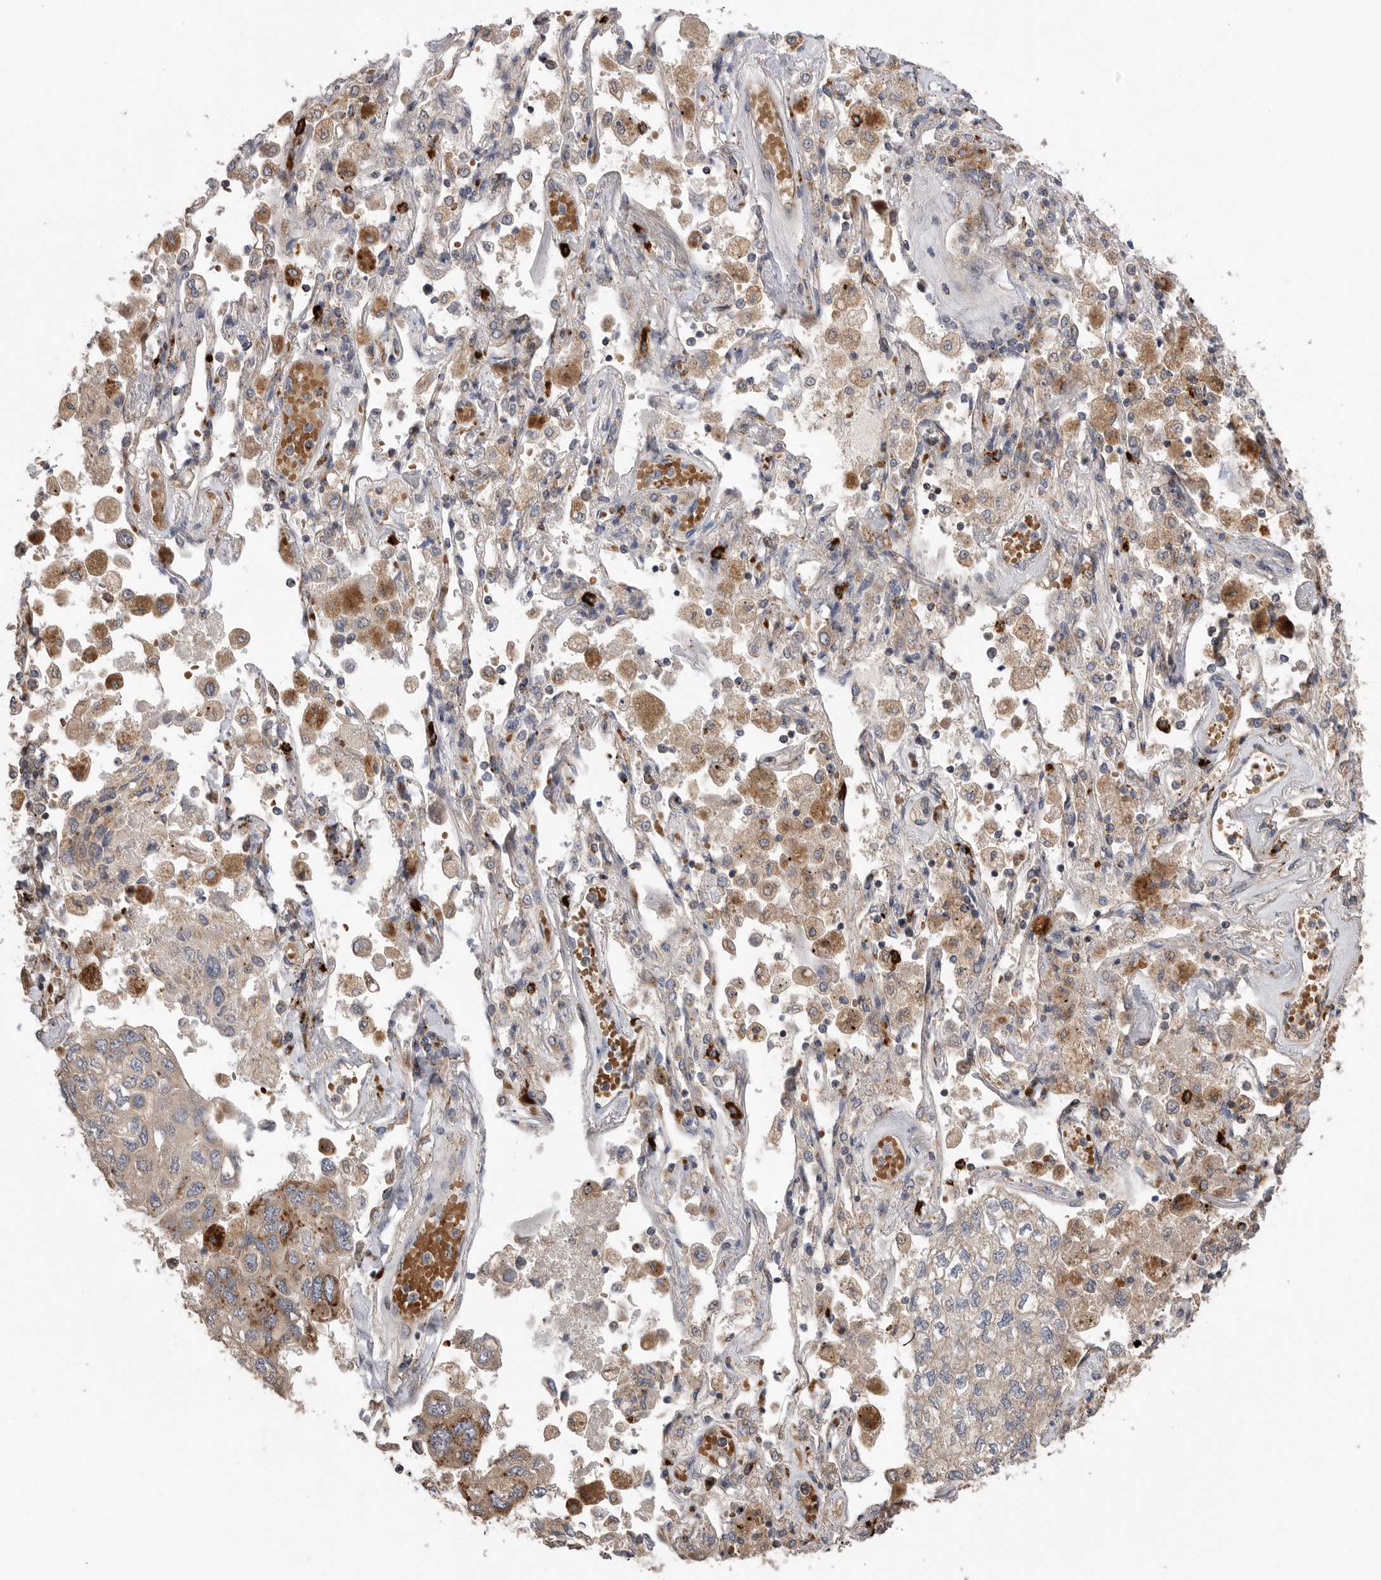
{"staining": {"intensity": "moderate", "quantity": "<25%", "location": "cytoplasmic/membranous"}, "tissue": "lung cancer", "cell_type": "Tumor cells", "image_type": "cancer", "snomed": [{"axis": "morphology", "description": "Adenocarcinoma, NOS"}, {"axis": "topography", "description": "Lung"}], "caption": "DAB (3,3'-diaminobenzidine) immunohistochemical staining of human lung cancer (adenocarcinoma) shows moderate cytoplasmic/membranous protein staining in approximately <25% of tumor cells. The staining was performed using DAB (3,3'-diaminobenzidine), with brown indicating positive protein expression. Nuclei are stained blue with hematoxylin.", "gene": "GALNS", "patient": {"sex": "male", "age": 63}}